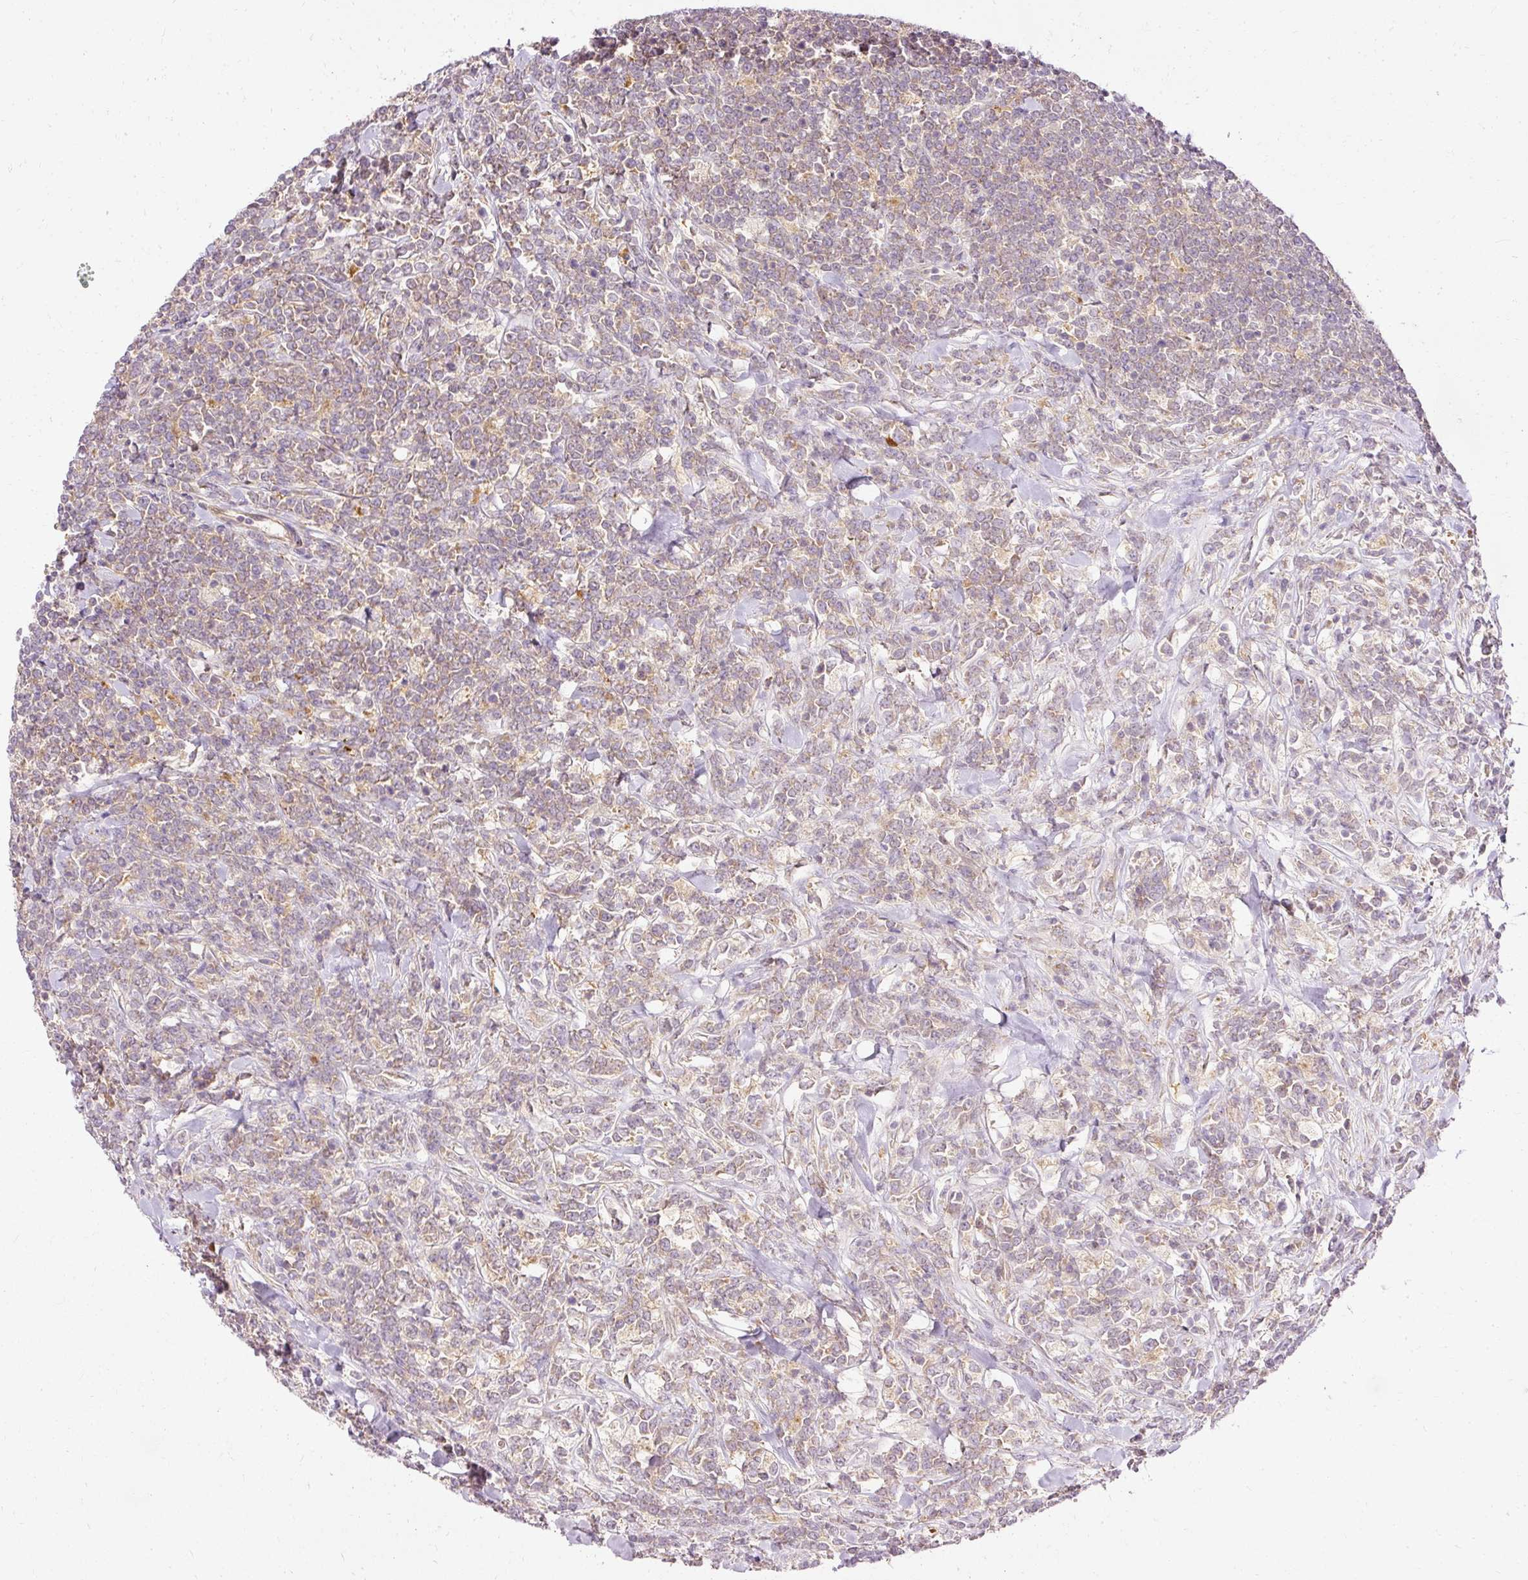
{"staining": {"intensity": "negative", "quantity": "none", "location": "none"}, "tissue": "lymphoma", "cell_type": "Tumor cells", "image_type": "cancer", "snomed": [{"axis": "morphology", "description": "Malignant lymphoma, non-Hodgkin's type, High grade"}, {"axis": "topography", "description": "Small intestine"}, {"axis": "topography", "description": "Colon"}], "caption": "Tumor cells are negative for brown protein staining in malignant lymphoma, non-Hodgkin's type (high-grade). (Stains: DAB IHC with hematoxylin counter stain, Microscopy: brightfield microscopy at high magnification).", "gene": "ARMH3", "patient": {"sex": "male", "age": 8}}